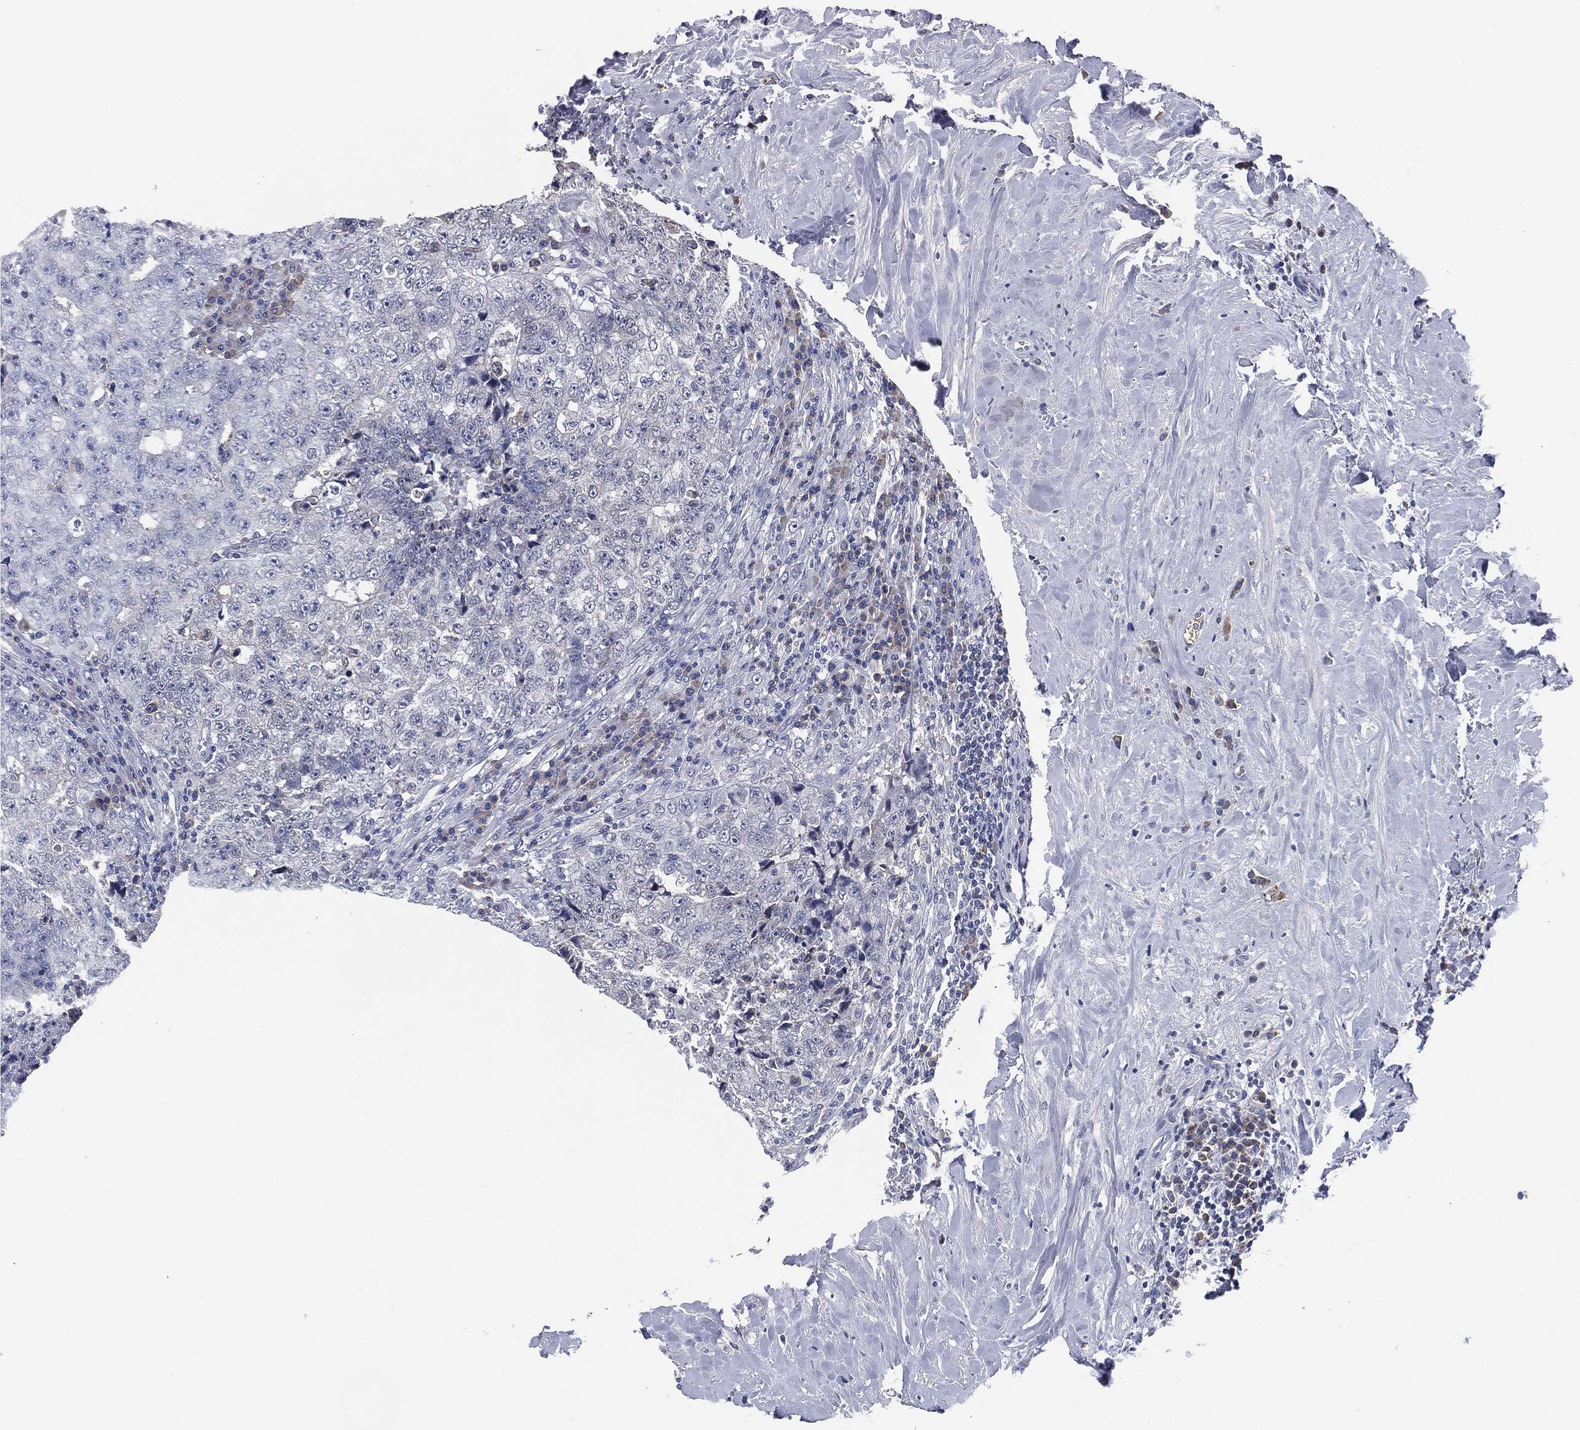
{"staining": {"intensity": "negative", "quantity": "none", "location": "none"}, "tissue": "testis cancer", "cell_type": "Tumor cells", "image_type": "cancer", "snomed": [{"axis": "morphology", "description": "Necrosis, NOS"}, {"axis": "morphology", "description": "Carcinoma, Embryonal, NOS"}, {"axis": "topography", "description": "Testis"}], "caption": "High power microscopy micrograph of an IHC micrograph of embryonal carcinoma (testis), revealing no significant staining in tumor cells.", "gene": "IL2RG", "patient": {"sex": "male", "age": 19}}